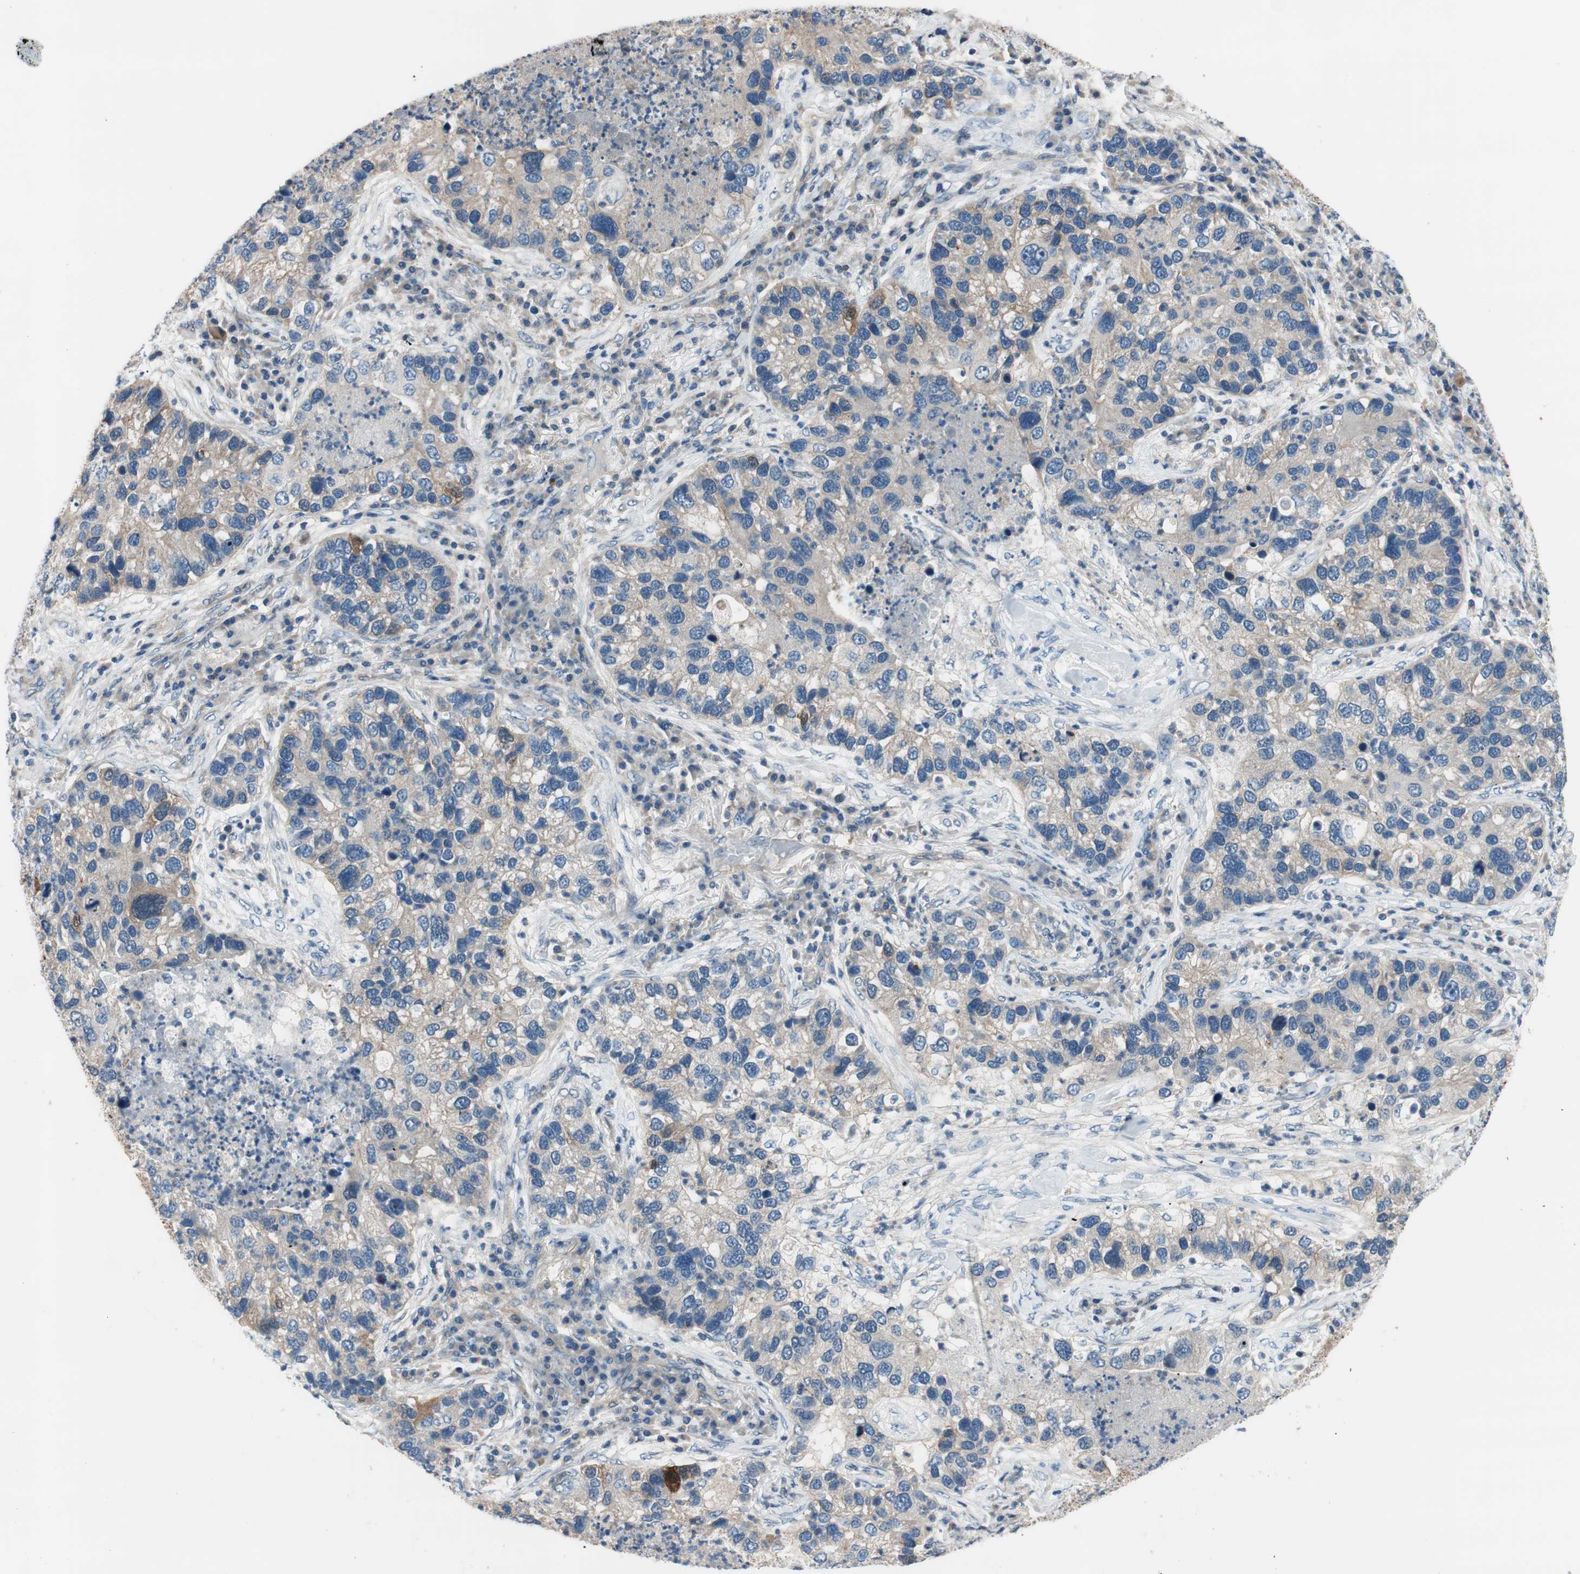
{"staining": {"intensity": "moderate", "quantity": "<25%", "location": "cytoplasmic/membranous"}, "tissue": "lung cancer", "cell_type": "Tumor cells", "image_type": "cancer", "snomed": [{"axis": "morphology", "description": "Normal tissue, NOS"}, {"axis": "morphology", "description": "Adenocarcinoma, NOS"}, {"axis": "topography", "description": "Bronchus"}, {"axis": "topography", "description": "Lung"}], "caption": "Lung cancer stained for a protein reveals moderate cytoplasmic/membranous positivity in tumor cells.", "gene": "CALML3", "patient": {"sex": "male", "age": 54}}